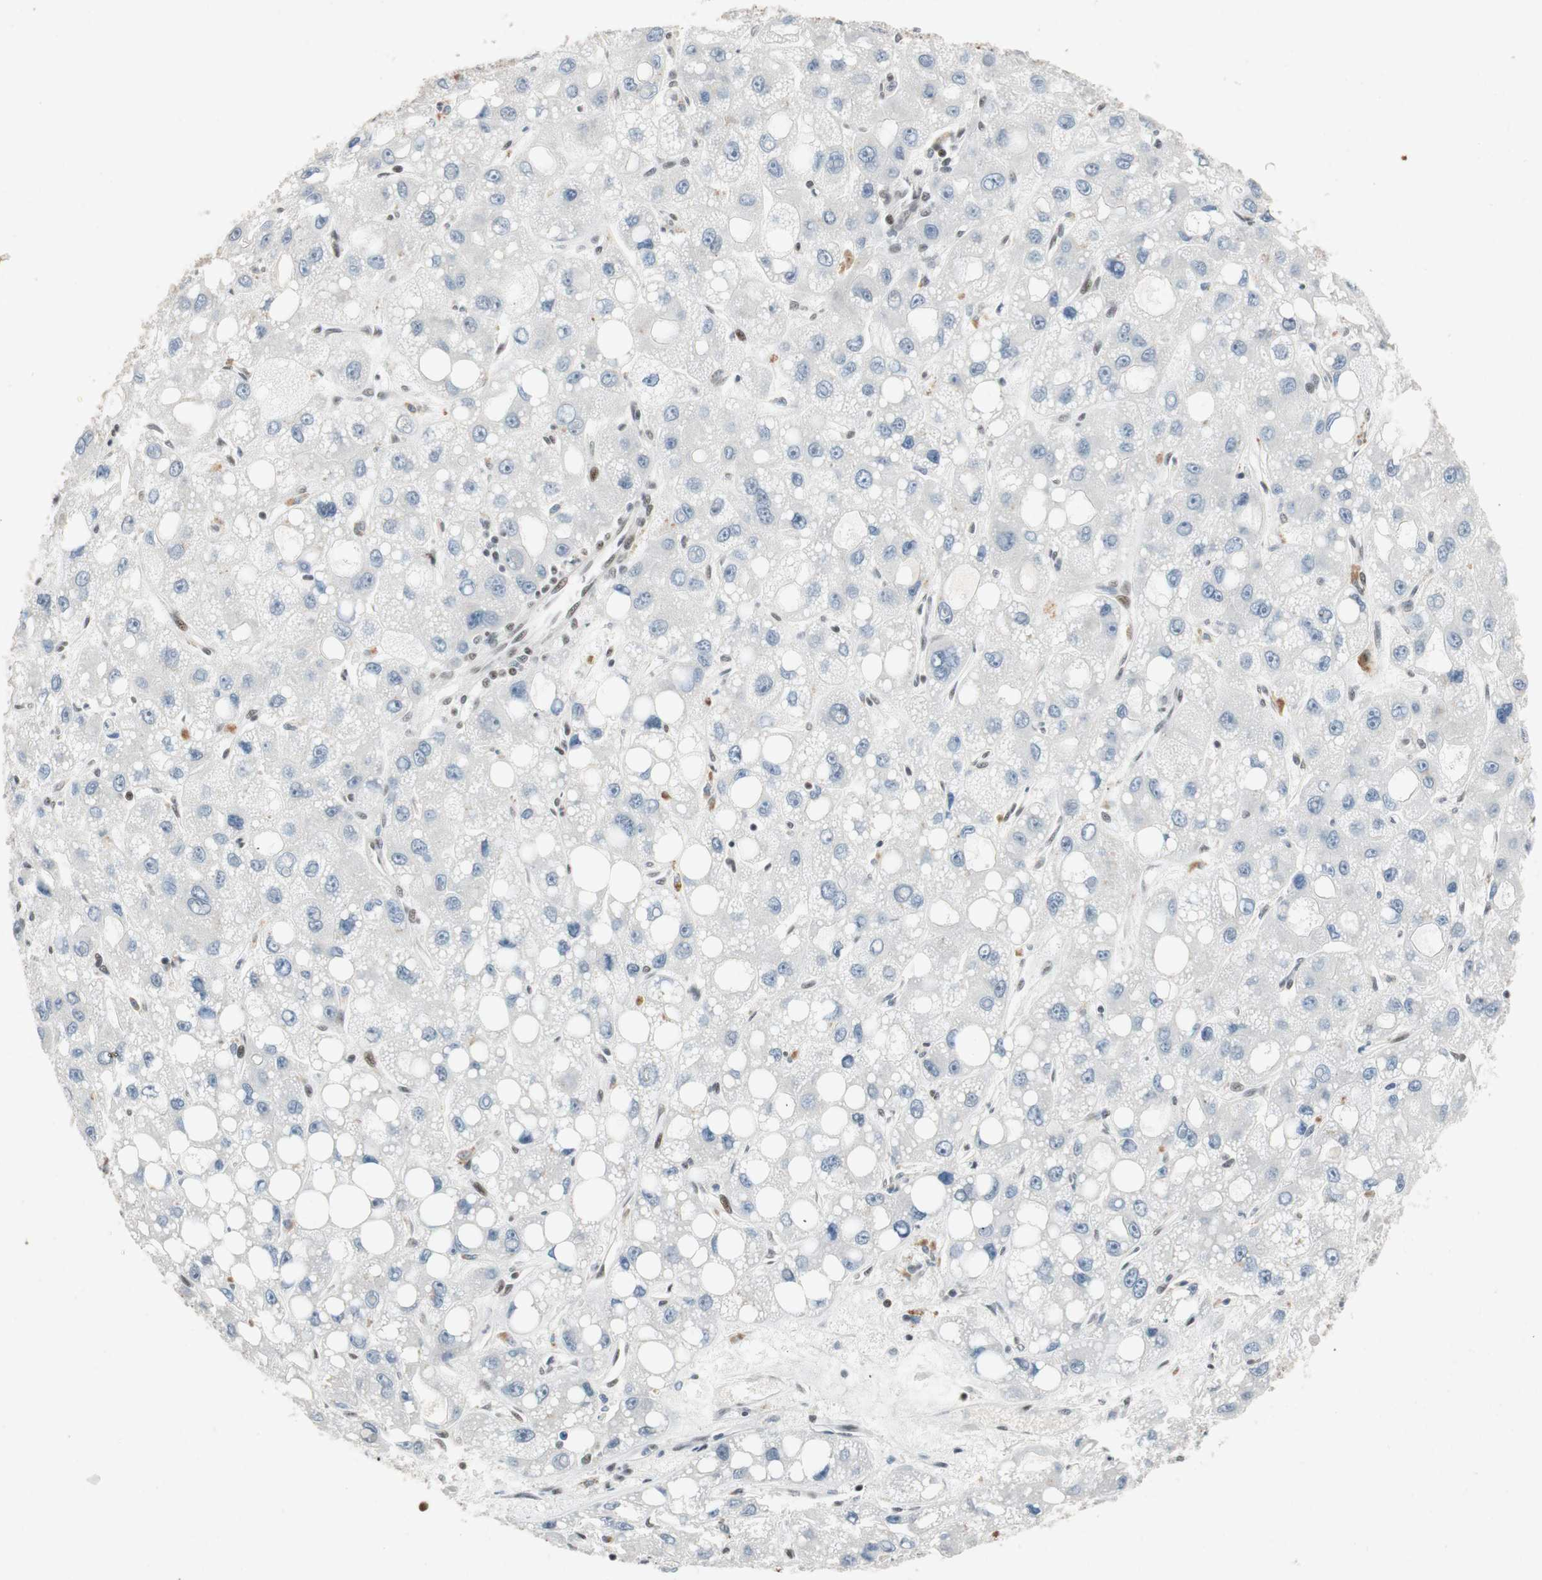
{"staining": {"intensity": "negative", "quantity": "none", "location": "none"}, "tissue": "liver cancer", "cell_type": "Tumor cells", "image_type": "cancer", "snomed": [{"axis": "morphology", "description": "Carcinoma, Hepatocellular, NOS"}, {"axis": "topography", "description": "Liver"}], "caption": "Liver cancer (hepatocellular carcinoma) was stained to show a protein in brown. There is no significant staining in tumor cells. (DAB (3,3'-diaminobenzidine) immunohistochemistry with hematoxylin counter stain).", "gene": "NCBP3", "patient": {"sex": "male", "age": 55}}